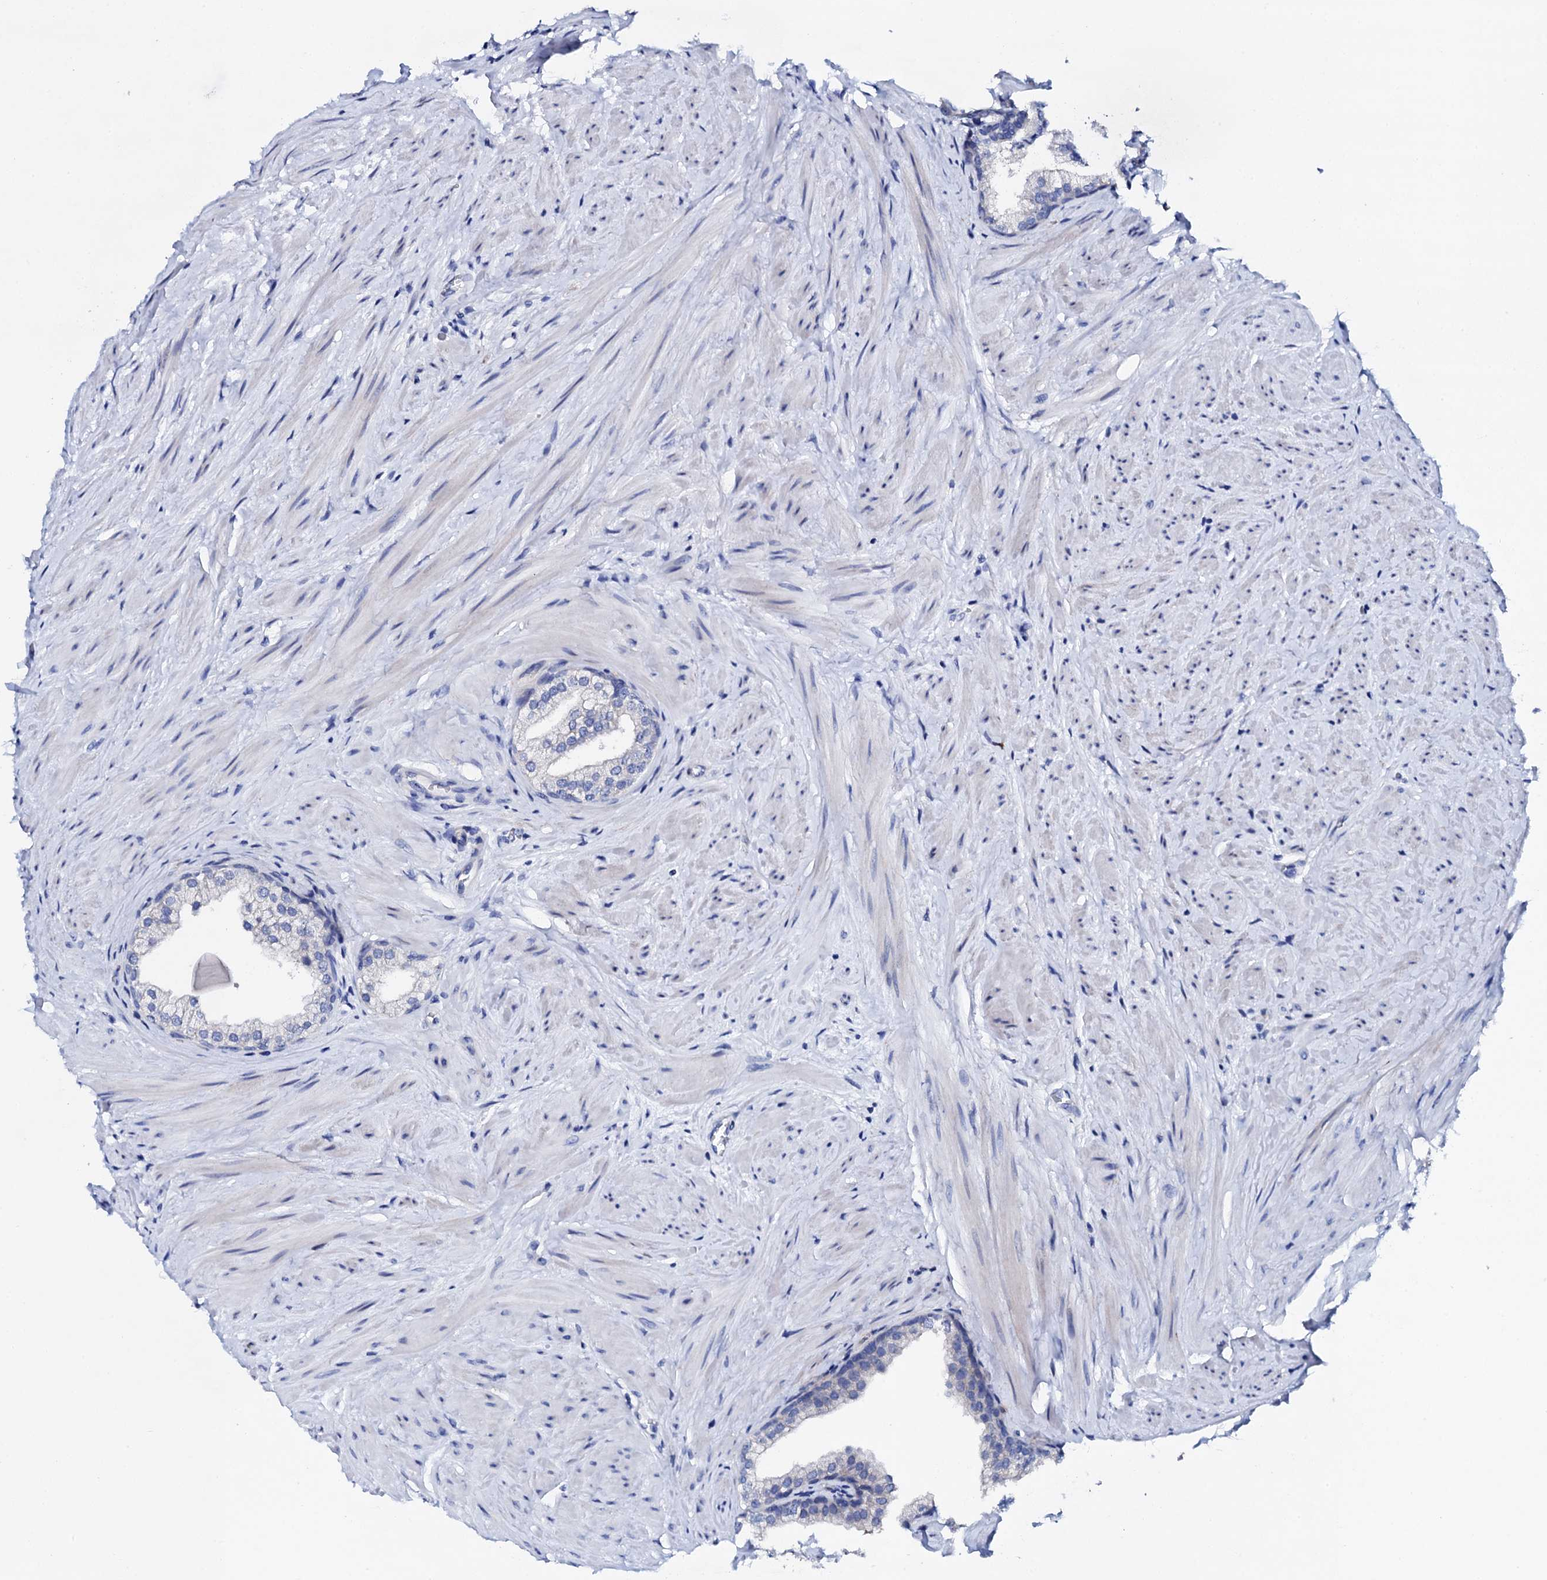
{"staining": {"intensity": "negative", "quantity": "none", "location": "none"}, "tissue": "prostate", "cell_type": "Glandular cells", "image_type": "normal", "snomed": [{"axis": "morphology", "description": "Normal tissue, NOS"}, {"axis": "topography", "description": "Prostate"}], "caption": "Immunohistochemistry micrograph of normal prostate: human prostate stained with DAB (3,3'-diaminobenzidine) shows no significant protein expression in glandular cells. (DAB immunohistochemistry with hematoxylin counter stain).", "gene": "TRDN", "patient": {"sex": "male", "age": 48}}